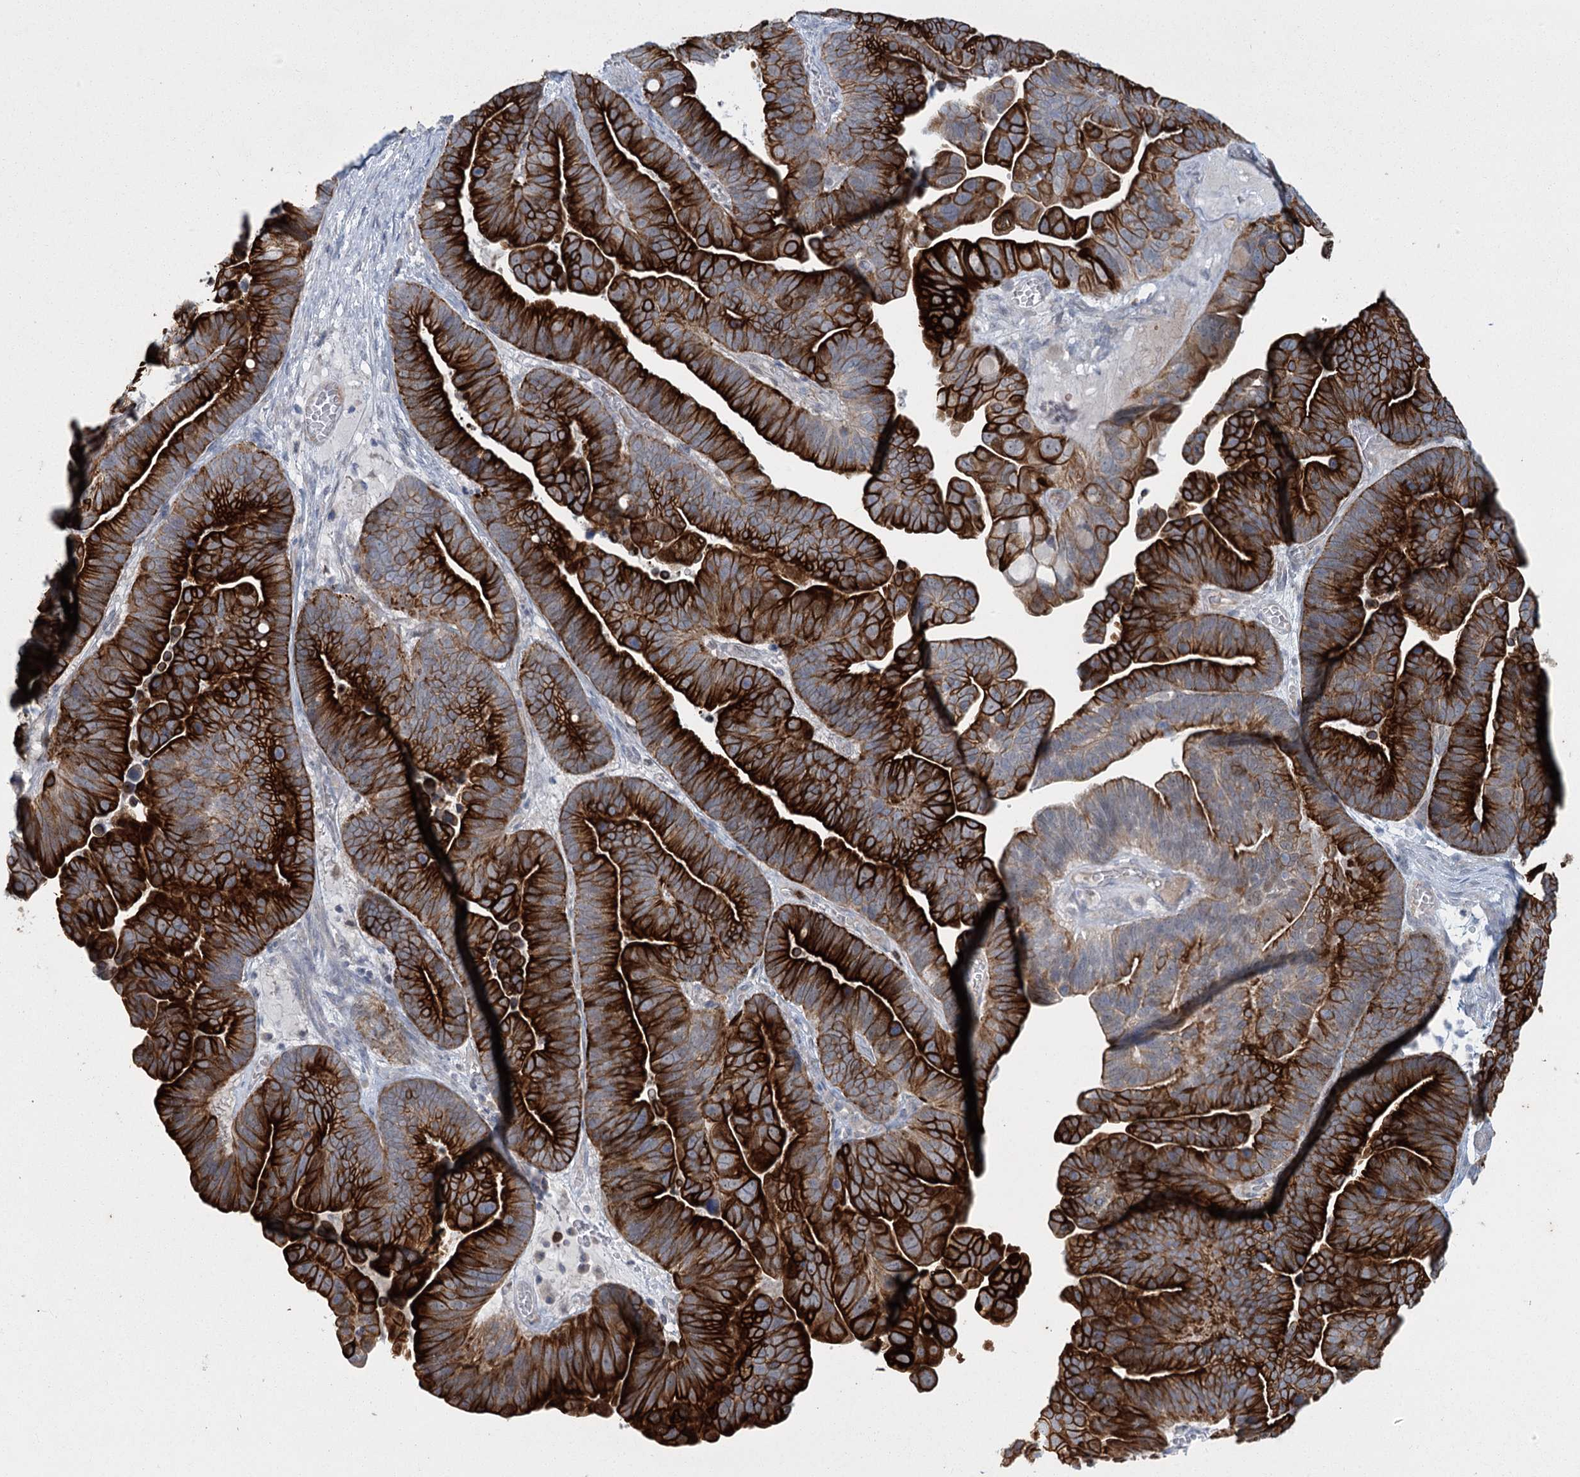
{"staining": {"intensity": "strong", "quantity": ">75%", "location": "cytoplasmic/membranous"}, "tissue": "ovarian cancer", "cell_type": "Tumor cells", "image_type": "cancer", "snomed": [{"axis": "morphology", "description": "Cystadenocarcinoma, serous, NOS"}, {"axis": "topography", "description": "Ovary"}], "caption": "Tumor cells demonstrate strong cytoplasmic/membranous positivity in about >75% of cells in ovarian cancer (serous cystadenocarcinoma).", "gene": "ABITRAM", "patient": {"sex": "female", "age": 56}}